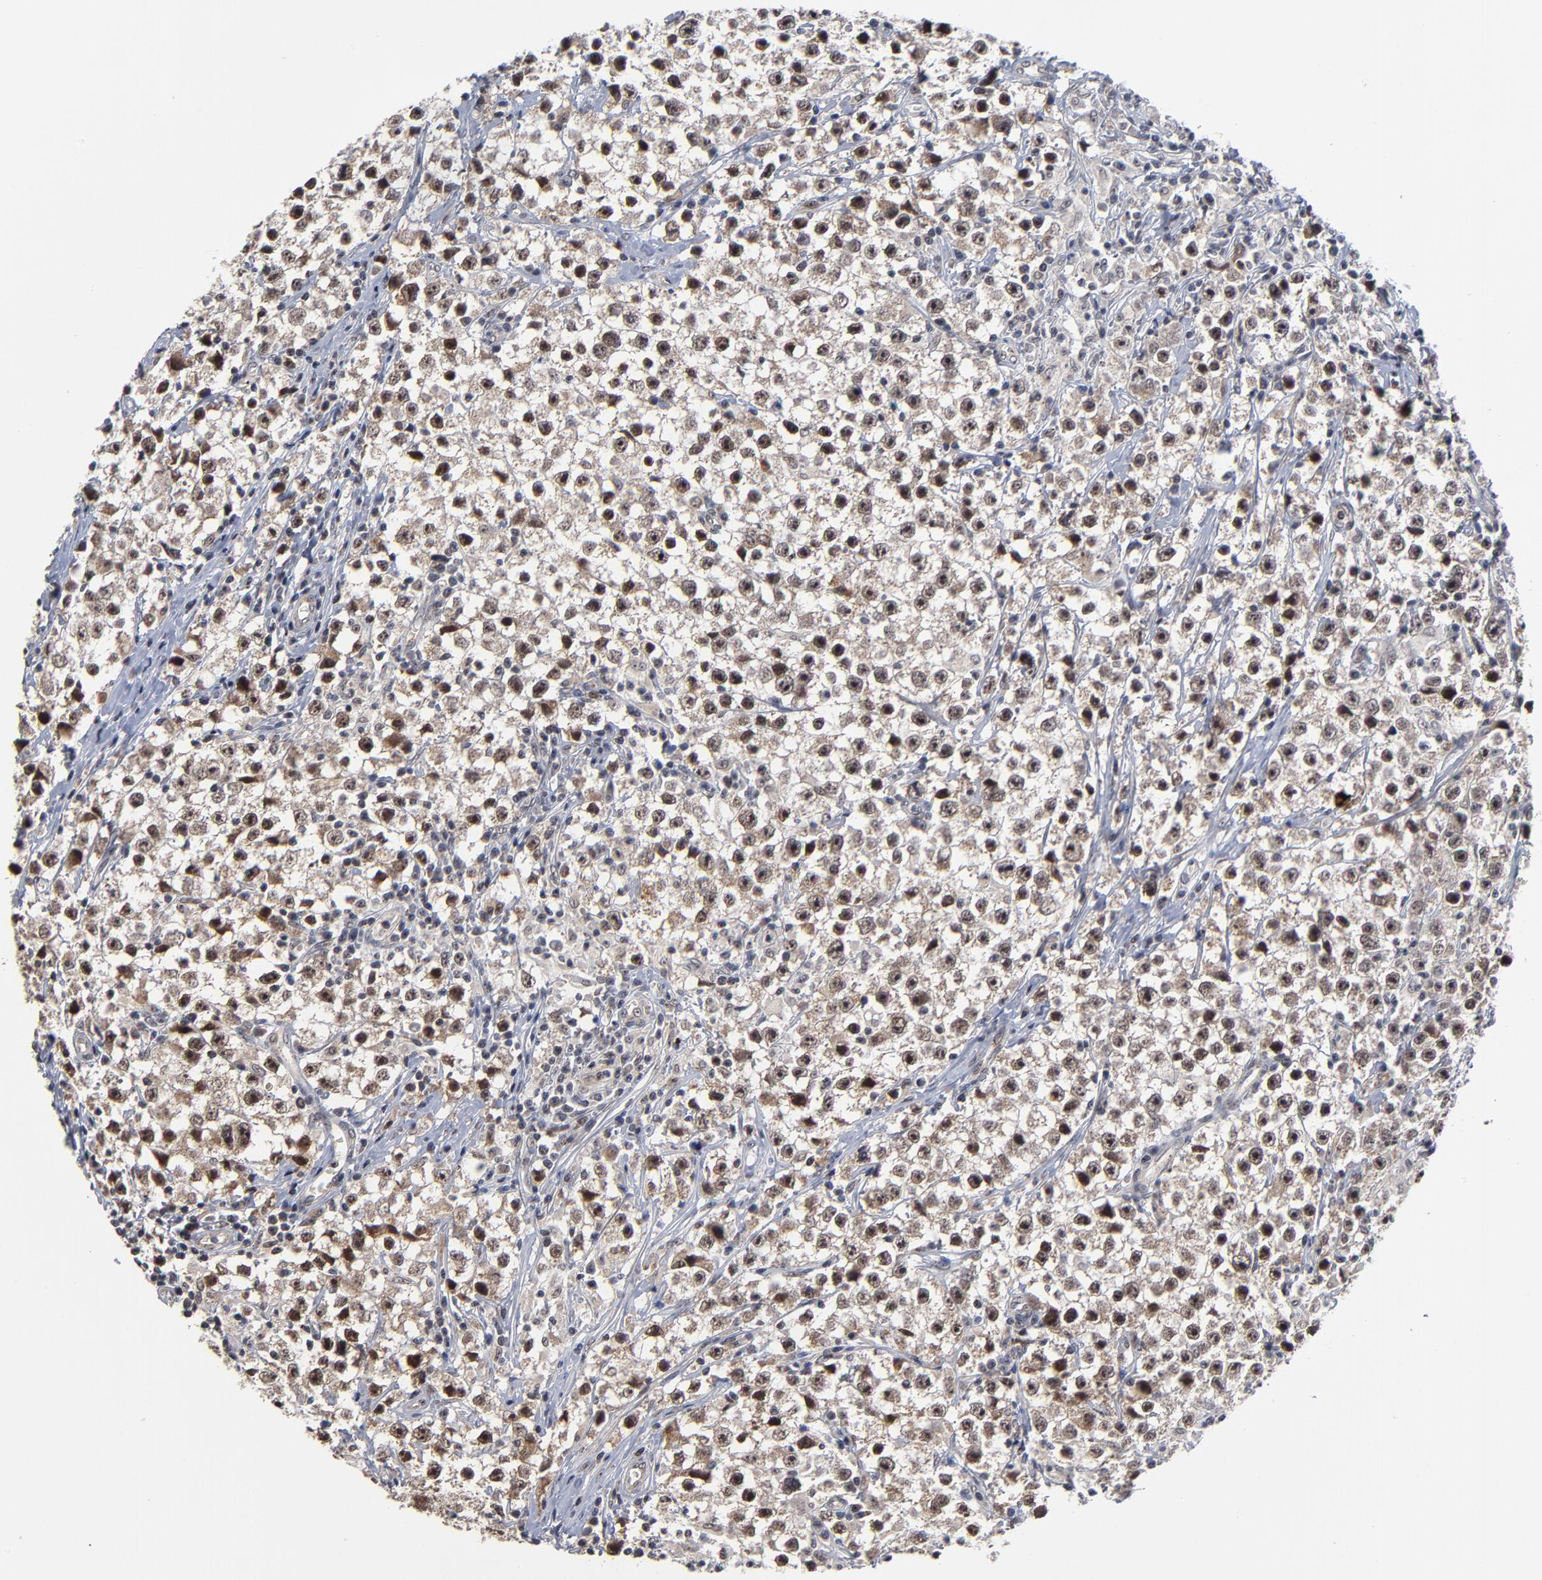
{"staining": {"intensity": "moderate", "quantity": "25%-75%", "location": "nuclear"}, "tissue": "testis cancer", "cell_type": "Tumor cells", "image_type": "cancer", "snomed": [{"axis": "morphology", "description": "Seminoma, NOS"}, {"axis": "topography", "description": "Testis"}], "caption": "This is a photomicrograph of immunohistochemistry staining of testis cancer, which shows moderate positivity in the nuclear of tumor cells.", "gene": "ZNF419", "patient": {"sex": "male", "age": 35}}